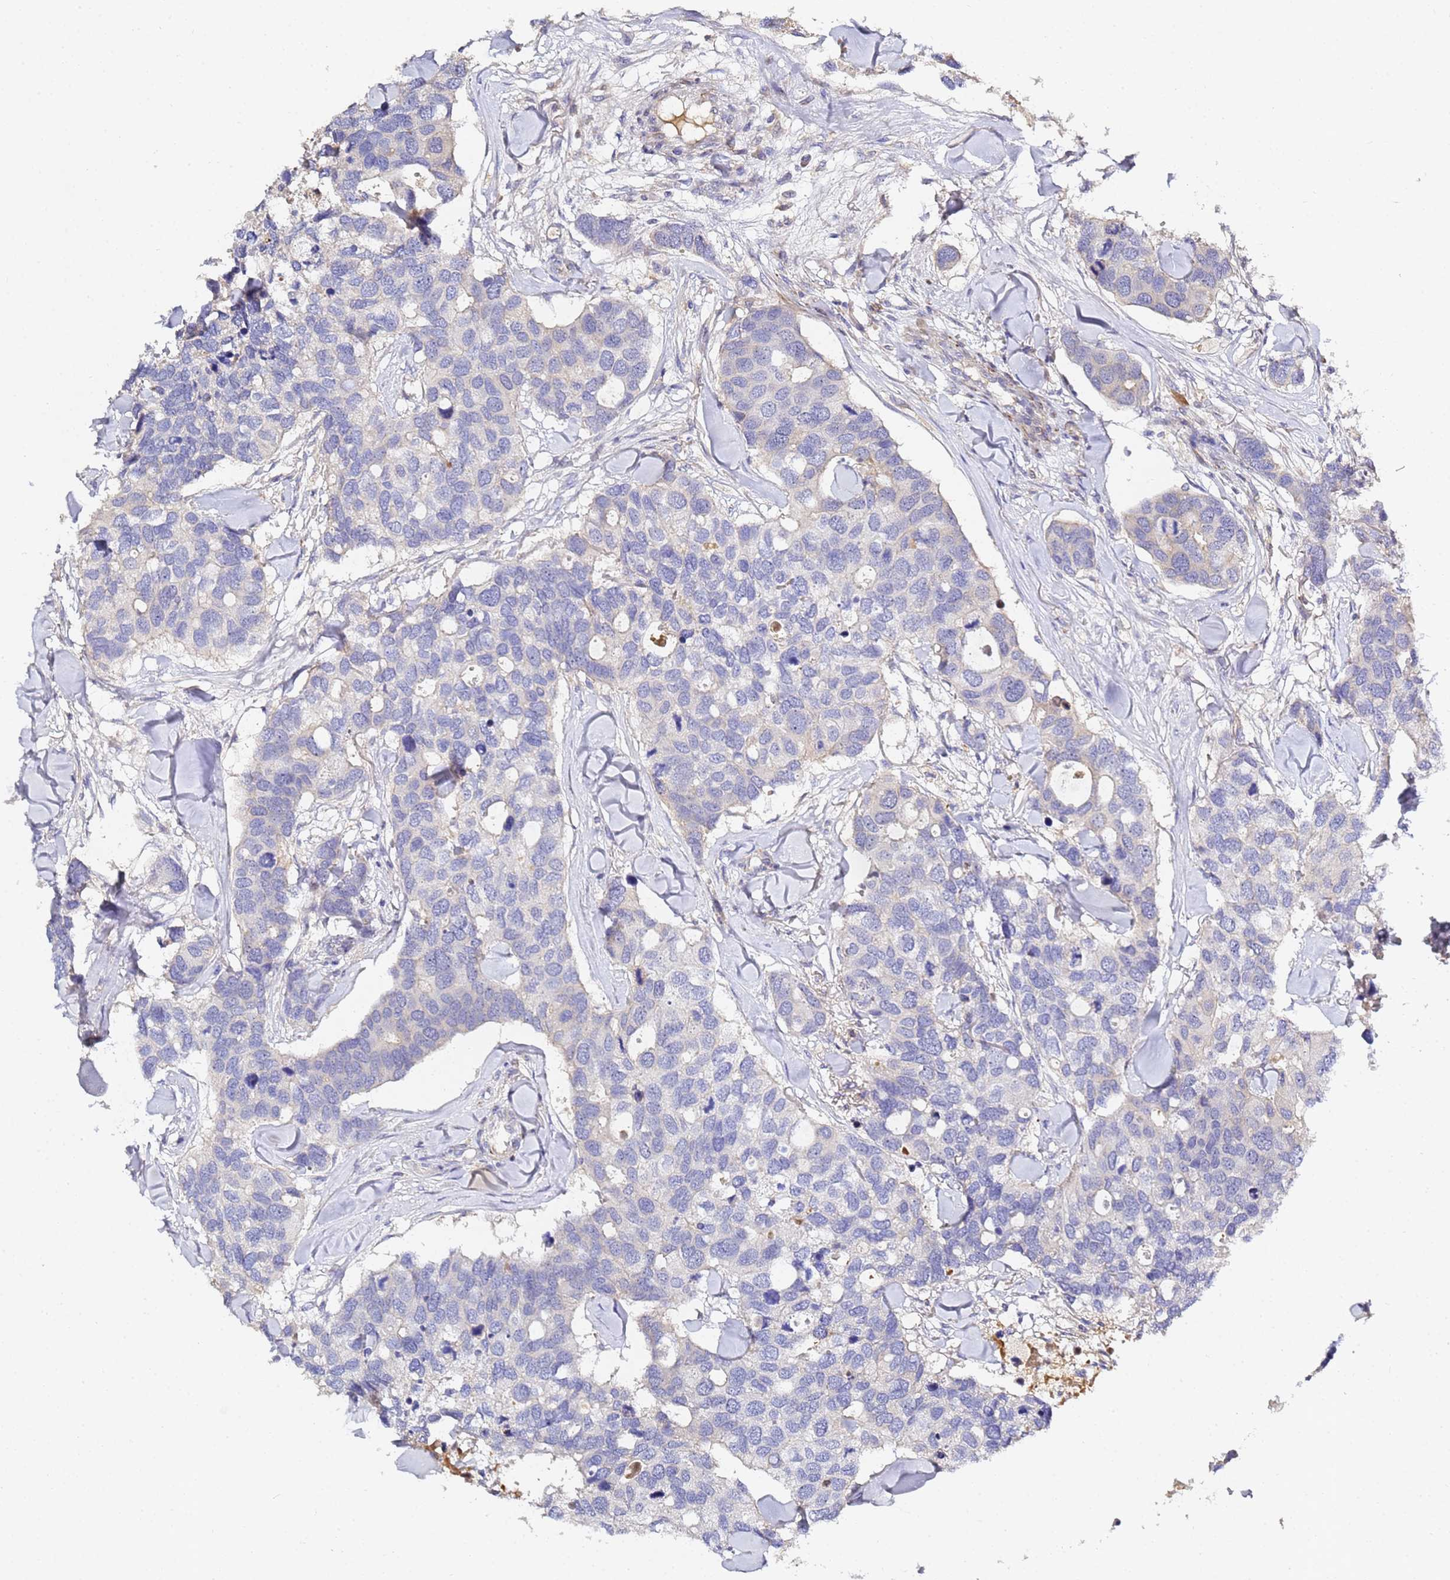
{"staining": {"intensity": "negative", "quantity": "none", "location": "none"}, "tissue": "breast cancer", "cell_type": "Tumor cells", "image_type": "cancer", "snomed": [{"axis": "morphology", "description": "Duct carcinoma"}, {"axis": "topography", "description": "Breast"}], "caption": "DAB (3,3'-diaminobenzidine) immunohistochemical staining of infiltrating ductal carcinoma (breast) displays no significant positivity in tumor cells.", "gene": "CFH", "patient": {"sex": "female", "age": 83}}